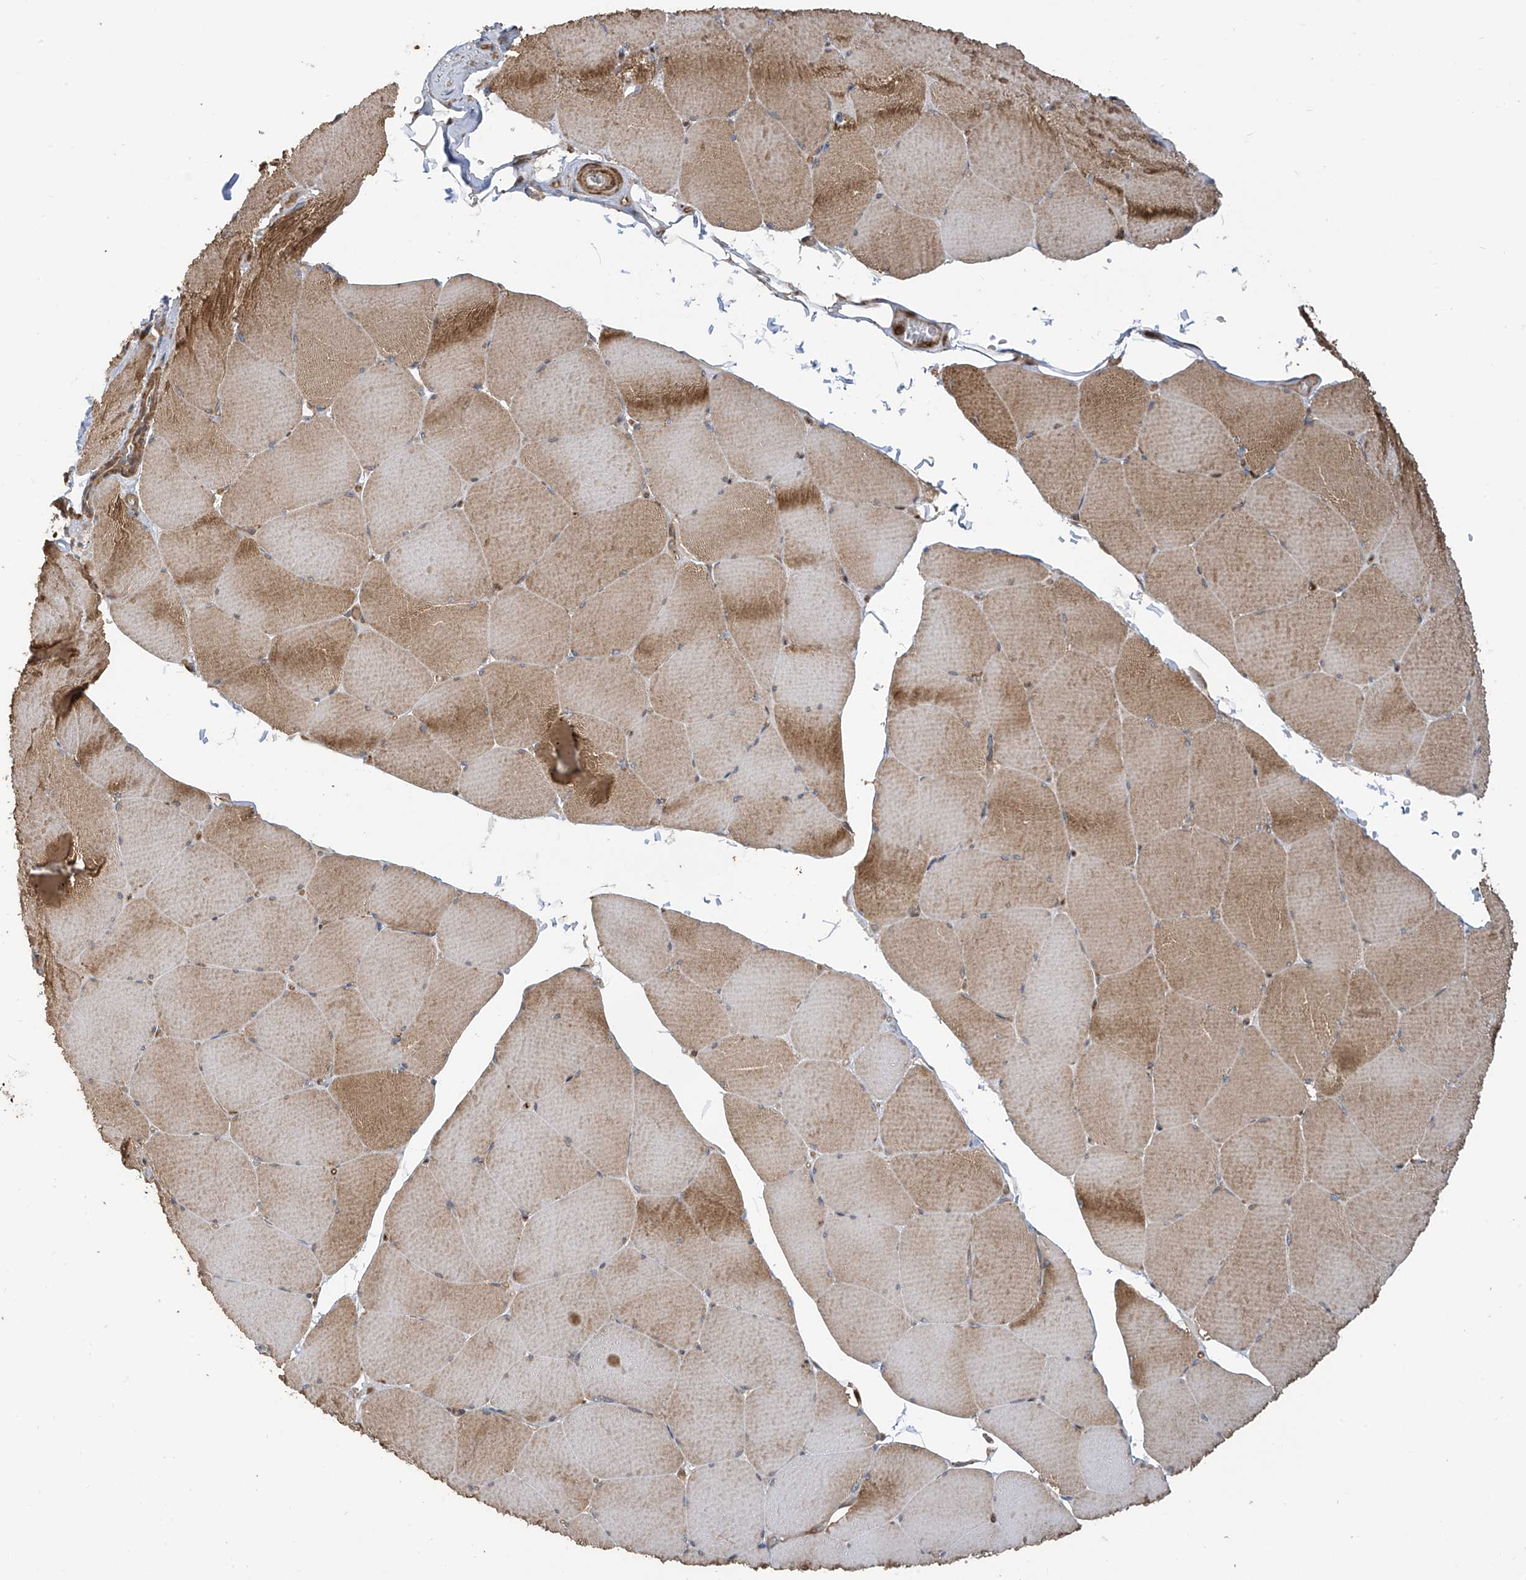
{"staining": {"intensity": "moderate", "quantity": "25%-75%", "location": "cytoplasmic/membranous"}, "tissue": "skeletal muscle", "cell_type": "Myocytes", "image_type": "normal", "snomed": [{"axis": "morphology", "description": "Normal tissue, NOS"}, {"axis": "topography", "description": "Skeletal muscle"}, {"axis": "topography", "description": "Head-Neck"}], "caption": "Immunohistochemistry histopathology image of unremarkable skeletal muscle stained for a protein (brown), which shows medium levels of moderate cytoplasmic/membranous expression in about 25%-75% of myocytes.", "gene": "ATAD2B", "patient": {"sex": "male", "age": 66}}